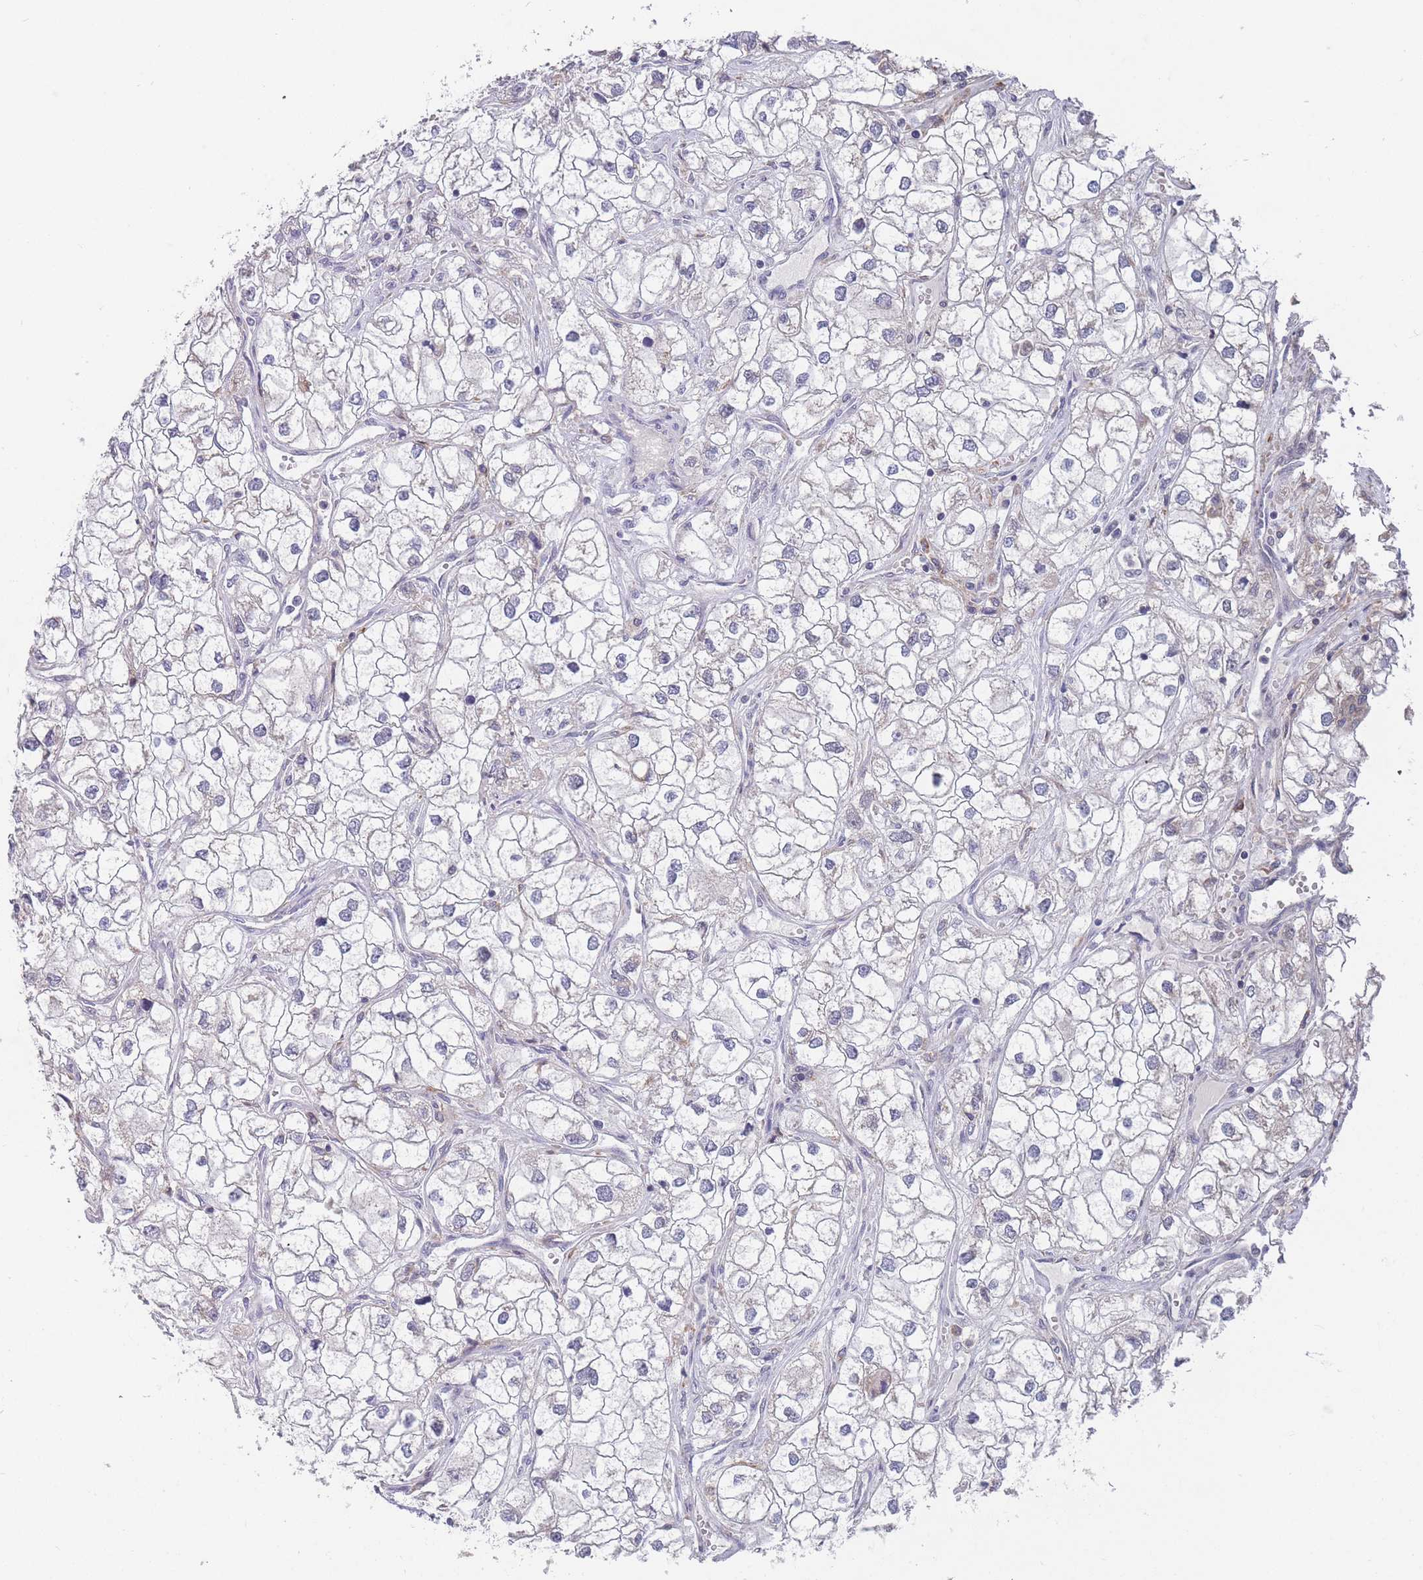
{"staining": {"intensity": "weak", "quantity": "25%-75%", "location": "nuclear"}, "tissue": "renal cancer", "cell_type": "Tumor cells", "image_type": "cancer", "snomed": [{"axis": "morphology", "description": "Adenocarcinoma, NOS"}, {"axis": "topography", "description": "Kidney"}], "caption": "Immunohistochemistry (IHC) (DAB) staining of human renal adenocarcinoma demonstrates weak nuclear protein expression in about 25%-75% of tumor cells. (DAB (3,3'-diaminobenzidine) IHC with brightfield microscopy, high magnification).", "gene": "PEX7", "patient": {"sex": "male", "age": 59}}